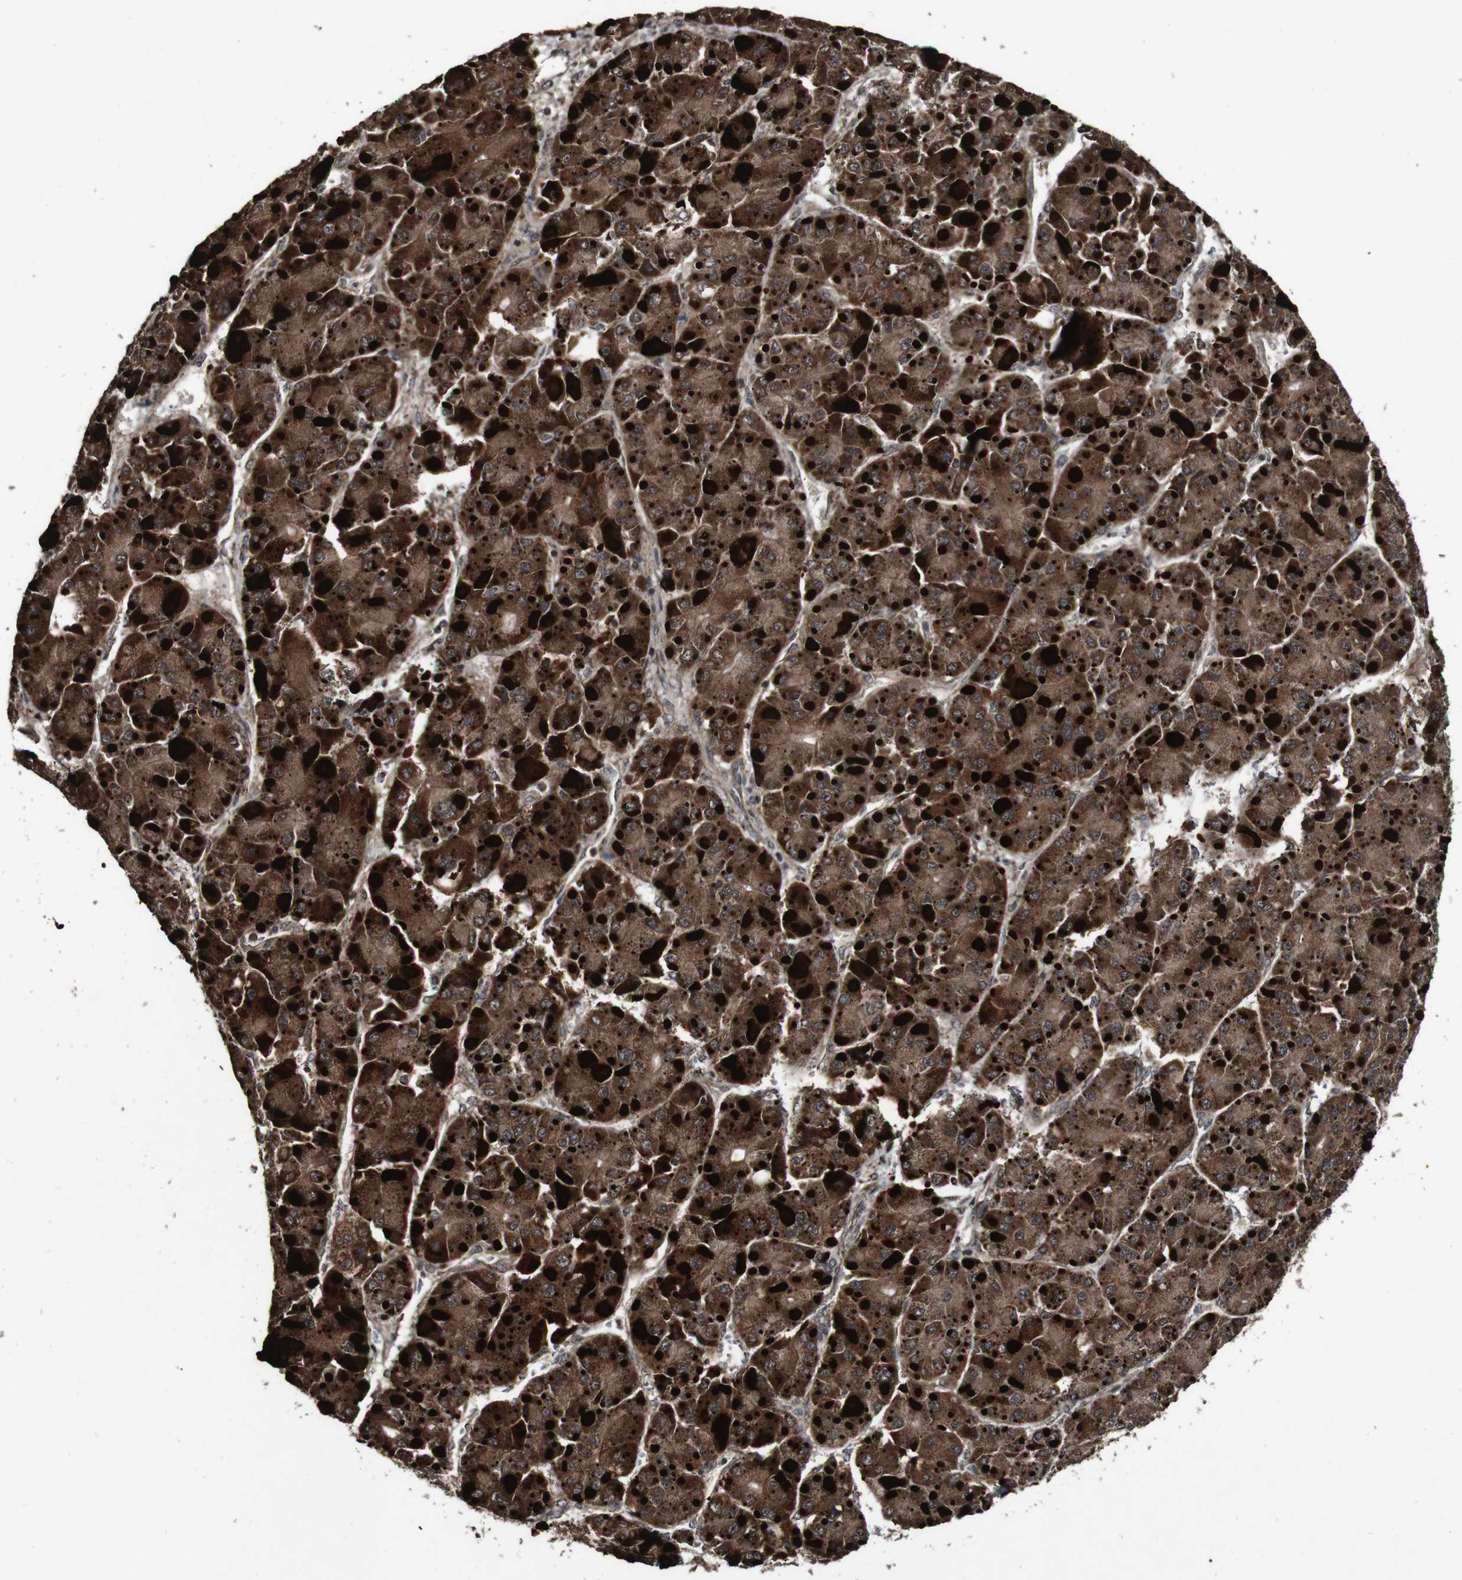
{"staining": {"intensity": "moderate", "quantity": ">75%", "location": "cytoplasmic/membranous"}, "tissue": "liver cancer", "cell_type": "Tumor cells", "image_type": "cancer", "snomed": [{"axis": "morphology", "description": "Carcinoma, Hepatocellular, NOS"}, {"axis": "topography", "description": "Liver"}], "caption": "Moderate cytoplasmic/membranous expression is seen in approximately >75% of tumor cells in liver cancer.", "gene": "BTN3A3", "patient": {"sex": "female", "age": 73}}